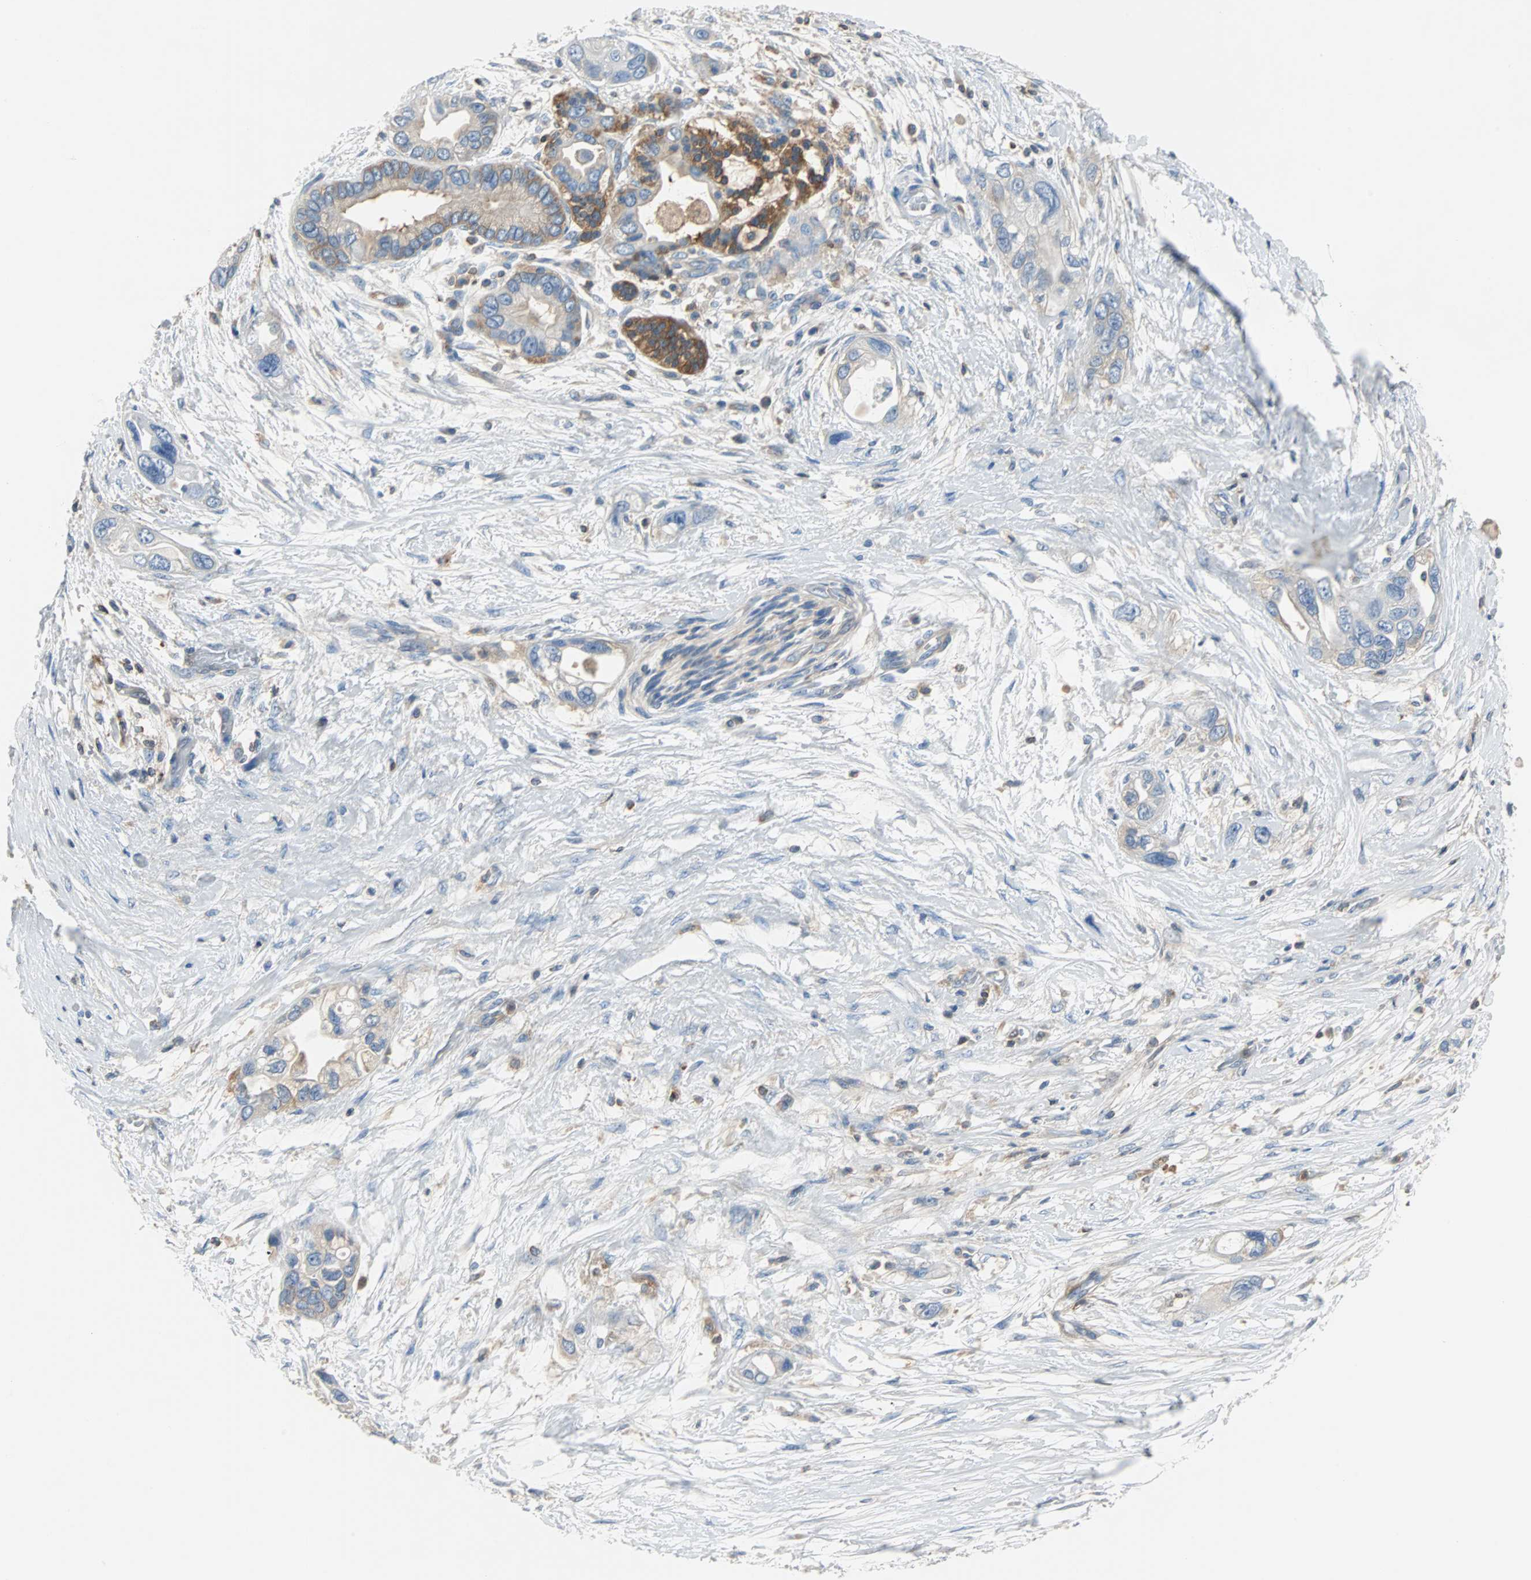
{"staining": {"intensity": "weak", "quantity": "<25%", "location": "cytoplasmic/membranous"}, "tissue": "pancreatic cancer", "cell_type": "Tumor cells", "image_type": "cancer", "snomed": [{"axis": "morphology", "description": "Adenocarcinoma, NOS"}, {"axis": "topography", "description": "Pancreas"}], "caption": "The immunohistochemistry (IHC) photomicrograph has no significant positivity in tumor cells of pancreatic cancer (adenocarcinoma) tissue.", "gene": "TSC22D4", "patient": {"sex": "female", "age": 77}}